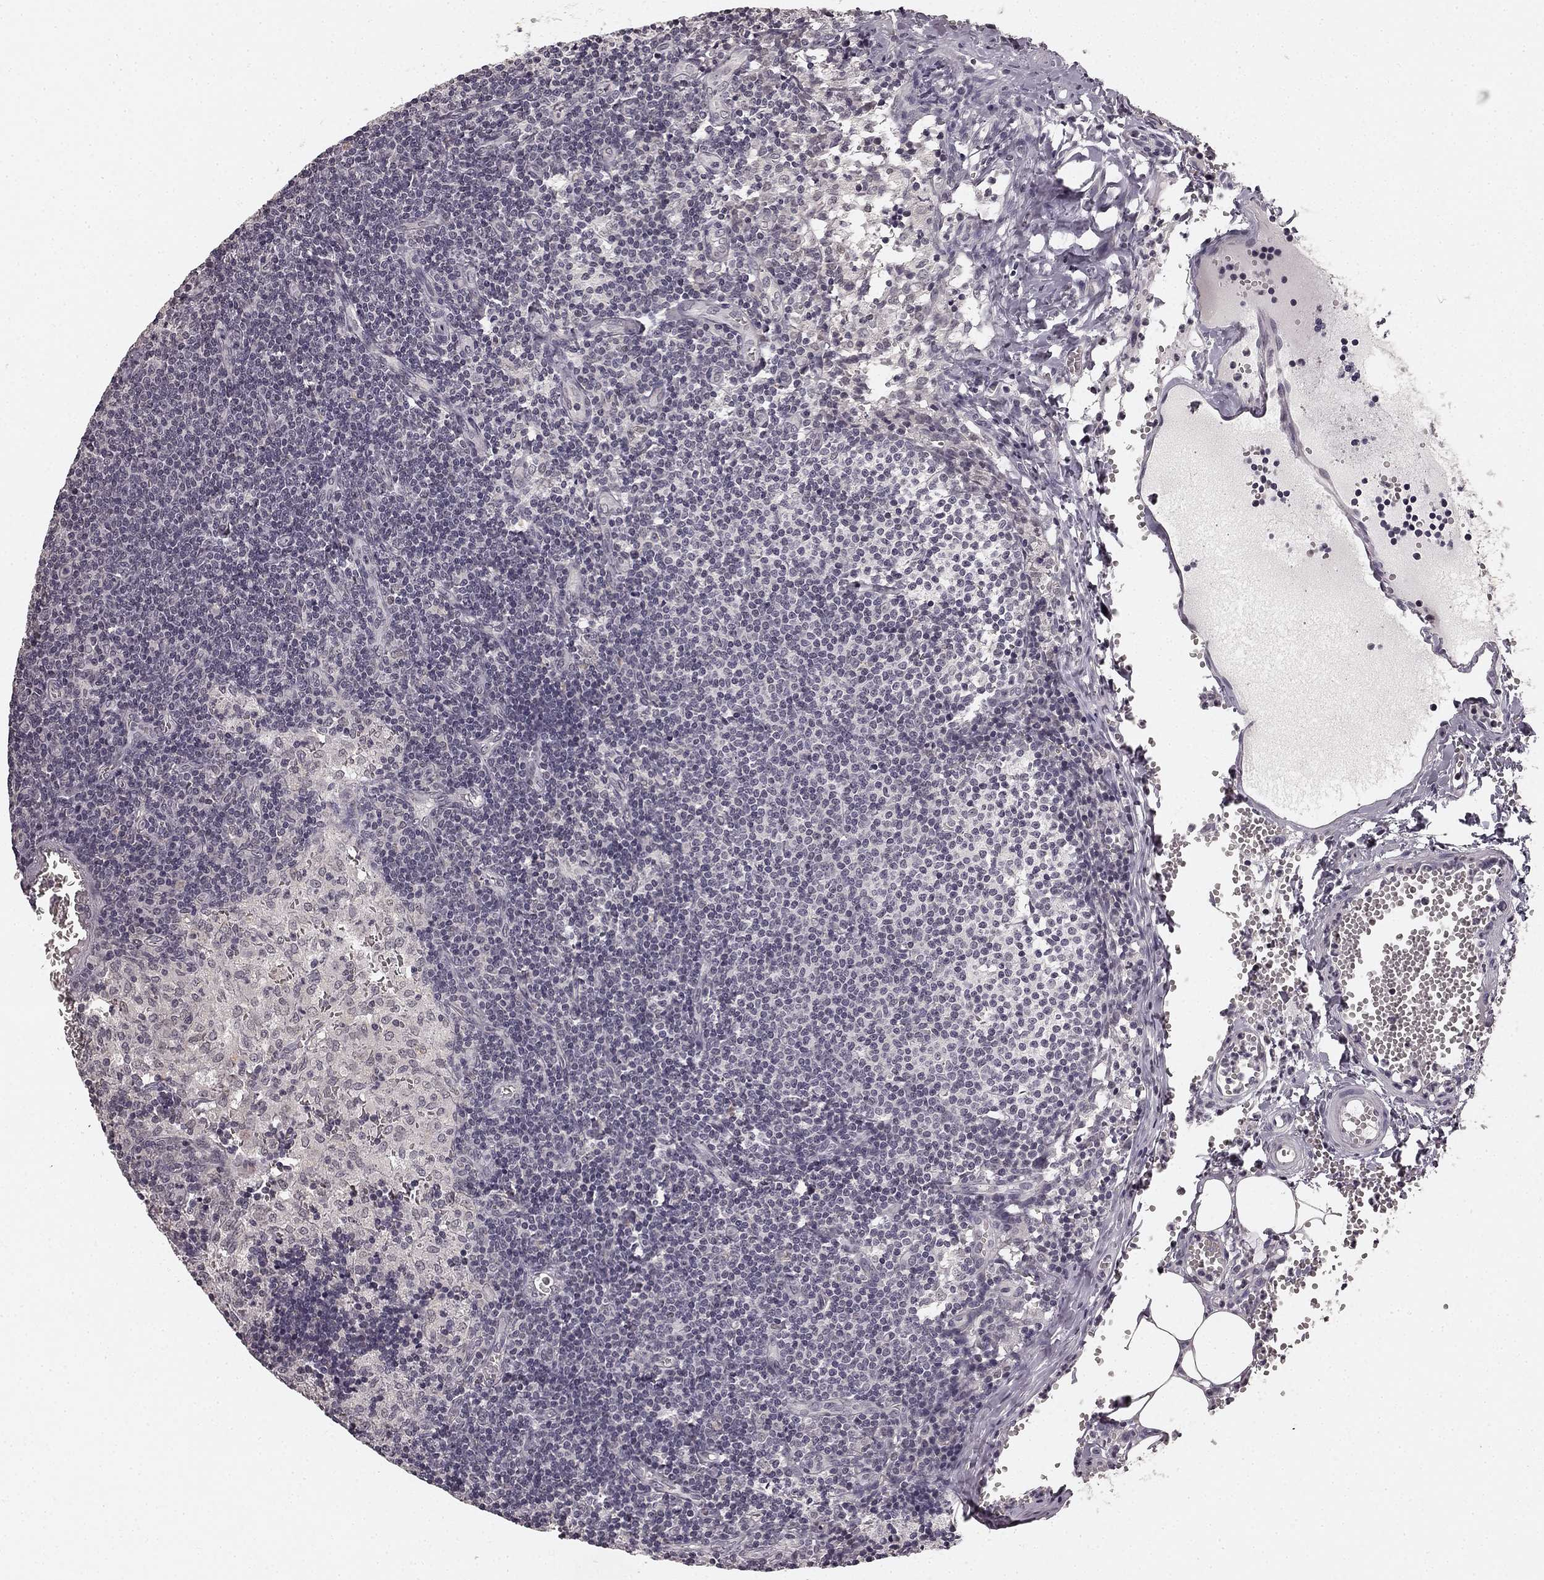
{"staining": {"intensity": "negative", "quantity": "none", "location": "none"}, "tissue": "lymph node", "cell_type": "Germinal center cells", "image_type": "normal", "snomed": [{"axis": "morphology", "description": "Normal tissue, NOS"}, {"axis": "topography", "description": "Lymph node"}], "caption": "IHC histopathology image of benign lymph node stained for a protein (brown), which shows no expression in germinal center cells. The staining was performed using DAB to visualize the protein expression in brown, while the nuclei were stained in blue with hematoxylin (Magnification: 20x).", "gene": "HCN4", "patient": {"sex": "female", "age": 50}}